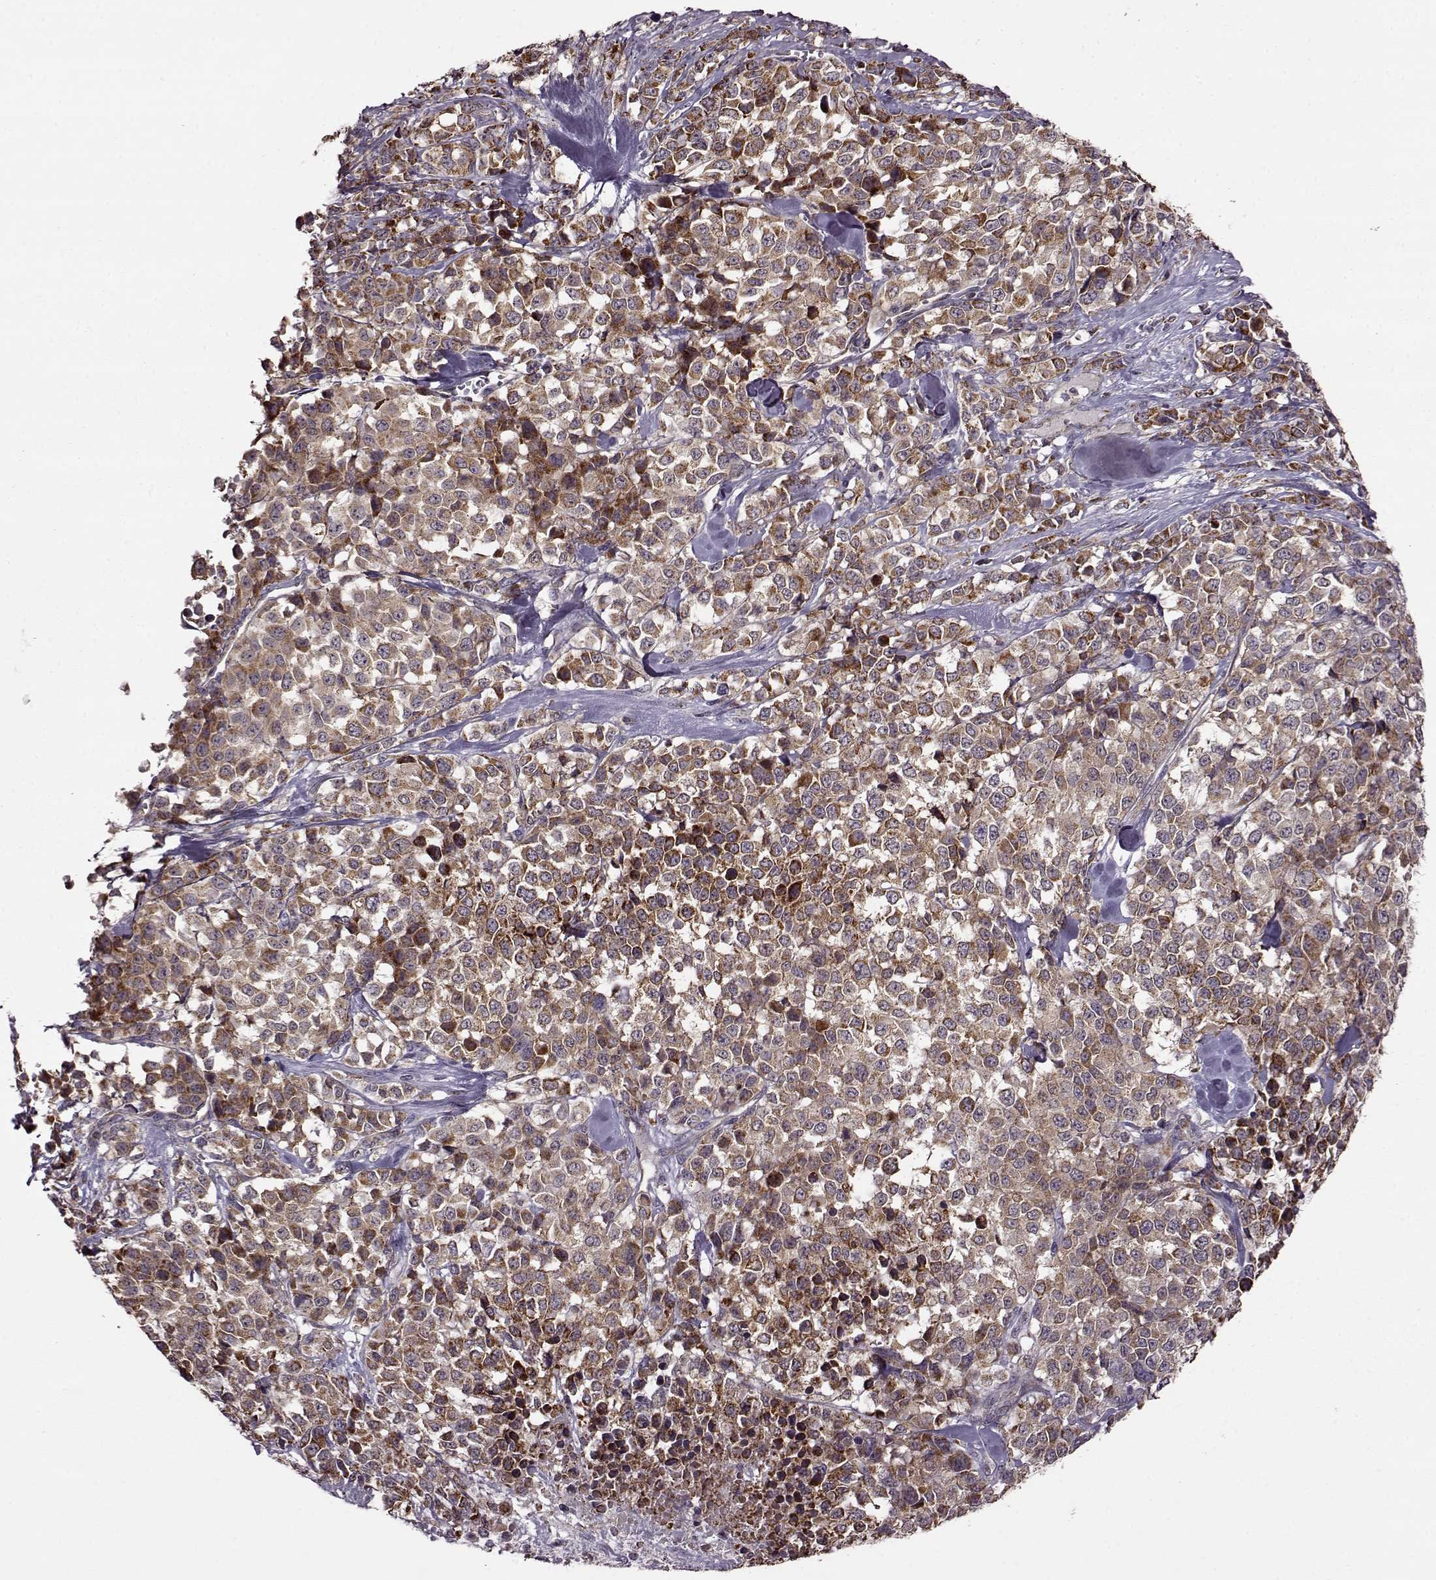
{"staining": {"intensity": "moderate", "quantity": ">75%", "location": "cytoplasmic/membranous"}, "tissue": "melanoma", "cell_type": "Tumor cells", "image_type": "cancer", "snomed": [{"axis": "morphology", "description": "Malignant melanoma, Metastatic site"}, {"axis": "topography", "description": "Skin"}], "caption": "The histopathology image shows immunohistochemical staining of melanoma. There is moderate cytoplasmic/membranous staining is seen in about >75% of tumor cells. The staining was performed using DAB, with brown indicating positive protein expression. Nuclei are stained blue with hematoxylin.", "gene": "MTSS1", "patient": {"sex": "male", "age": 84}}